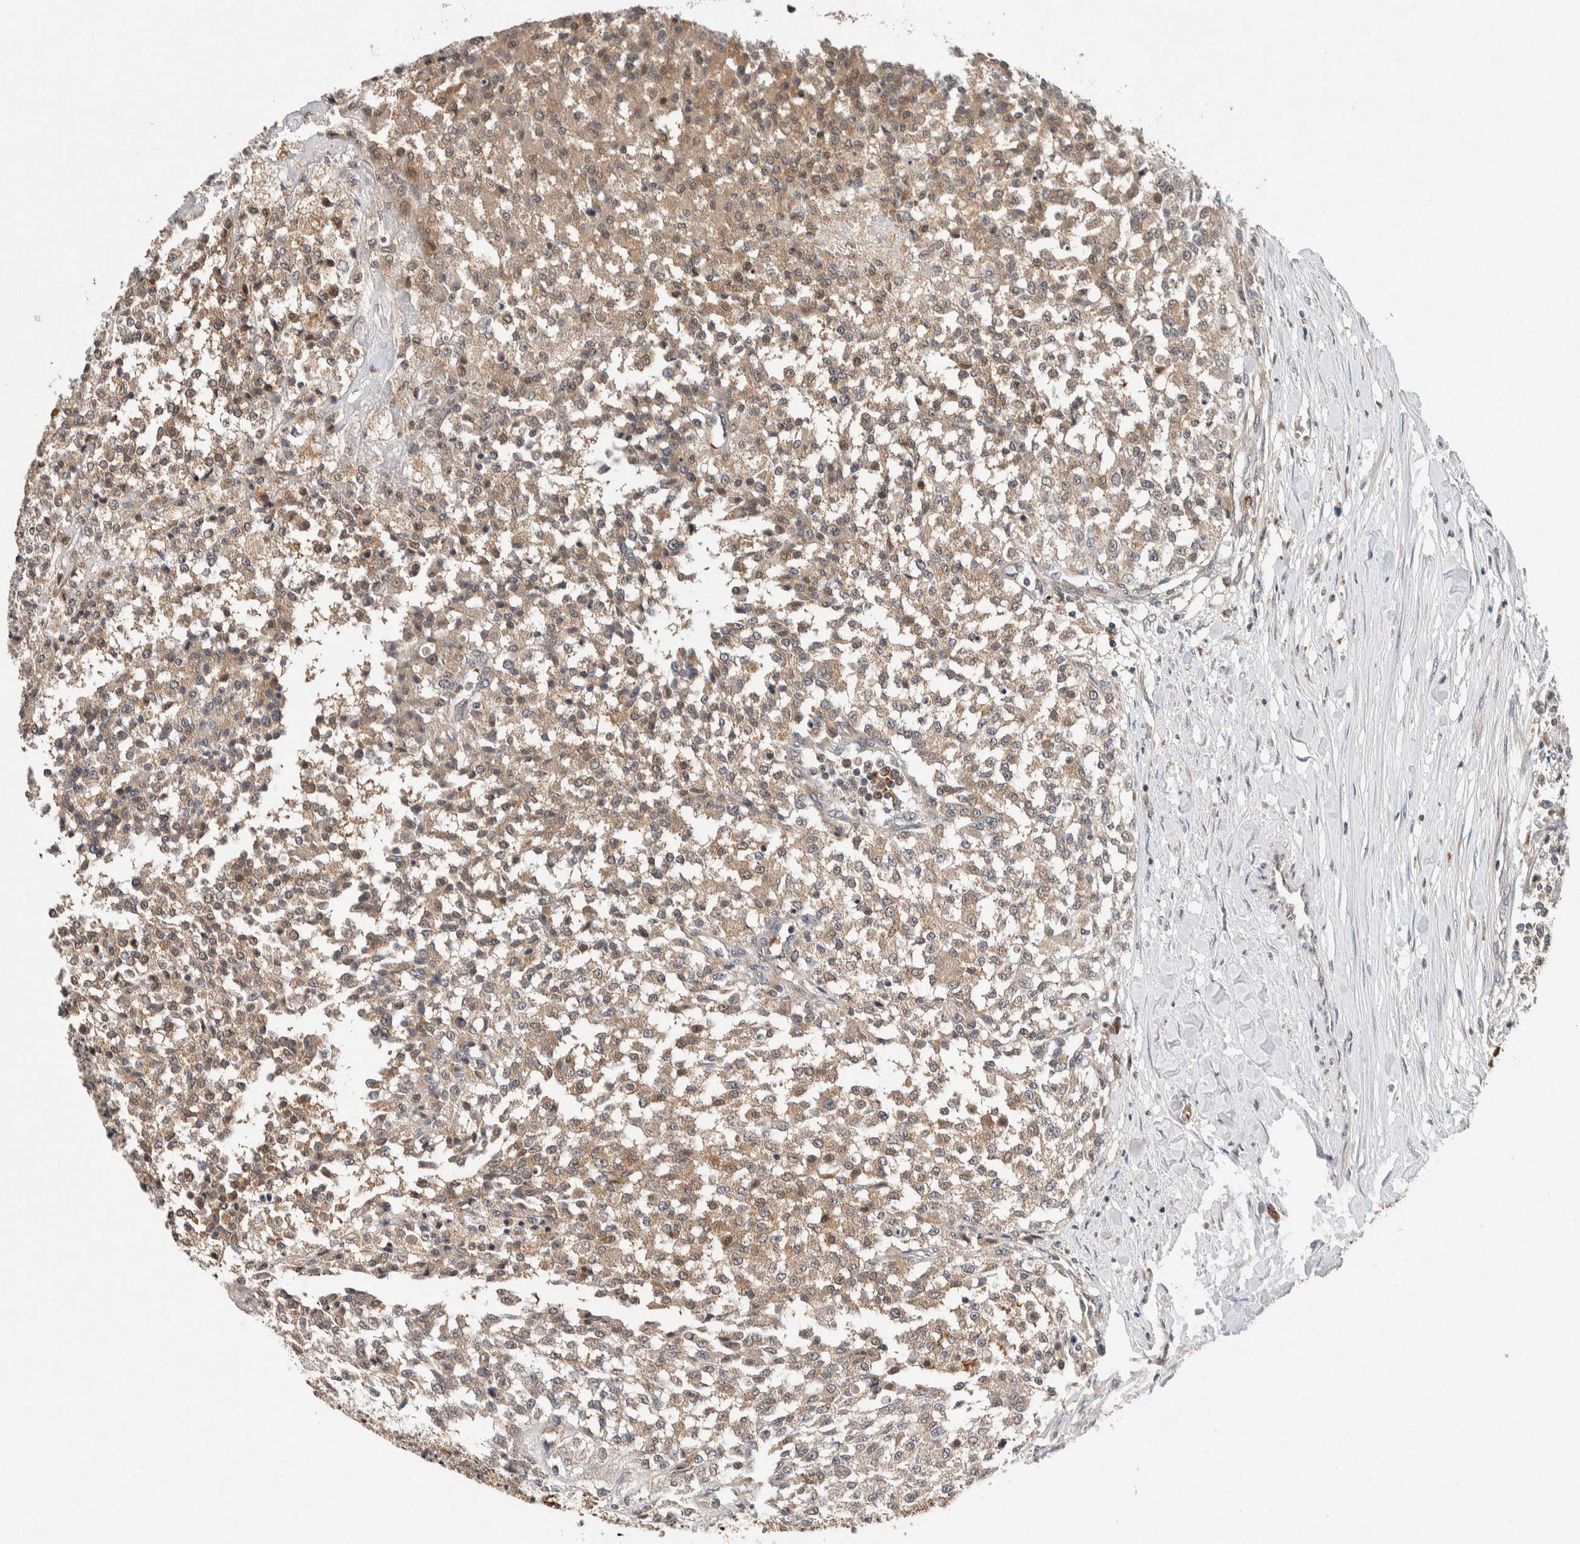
{"staining": {"intensity": "weak", "quantity": ">75%", "location": "cytoplasmic/membranous"}, "tissue": "testis cancer", "cell_type": "Tumor cells", "image_type": "cancer", "snomed": [{"axis": "morphology", "description": "Seminoma, NOS"}, {"axis": "topography", "description": "Testis"}], "caption": "A photomicrograph of human testis cancer (seminoma) stained for a protein displays weak cytoplasmic/membranous brown staining in tumor cells.", "gene": "KCNK1", "patient": {"sex": "male", "age": 59}}